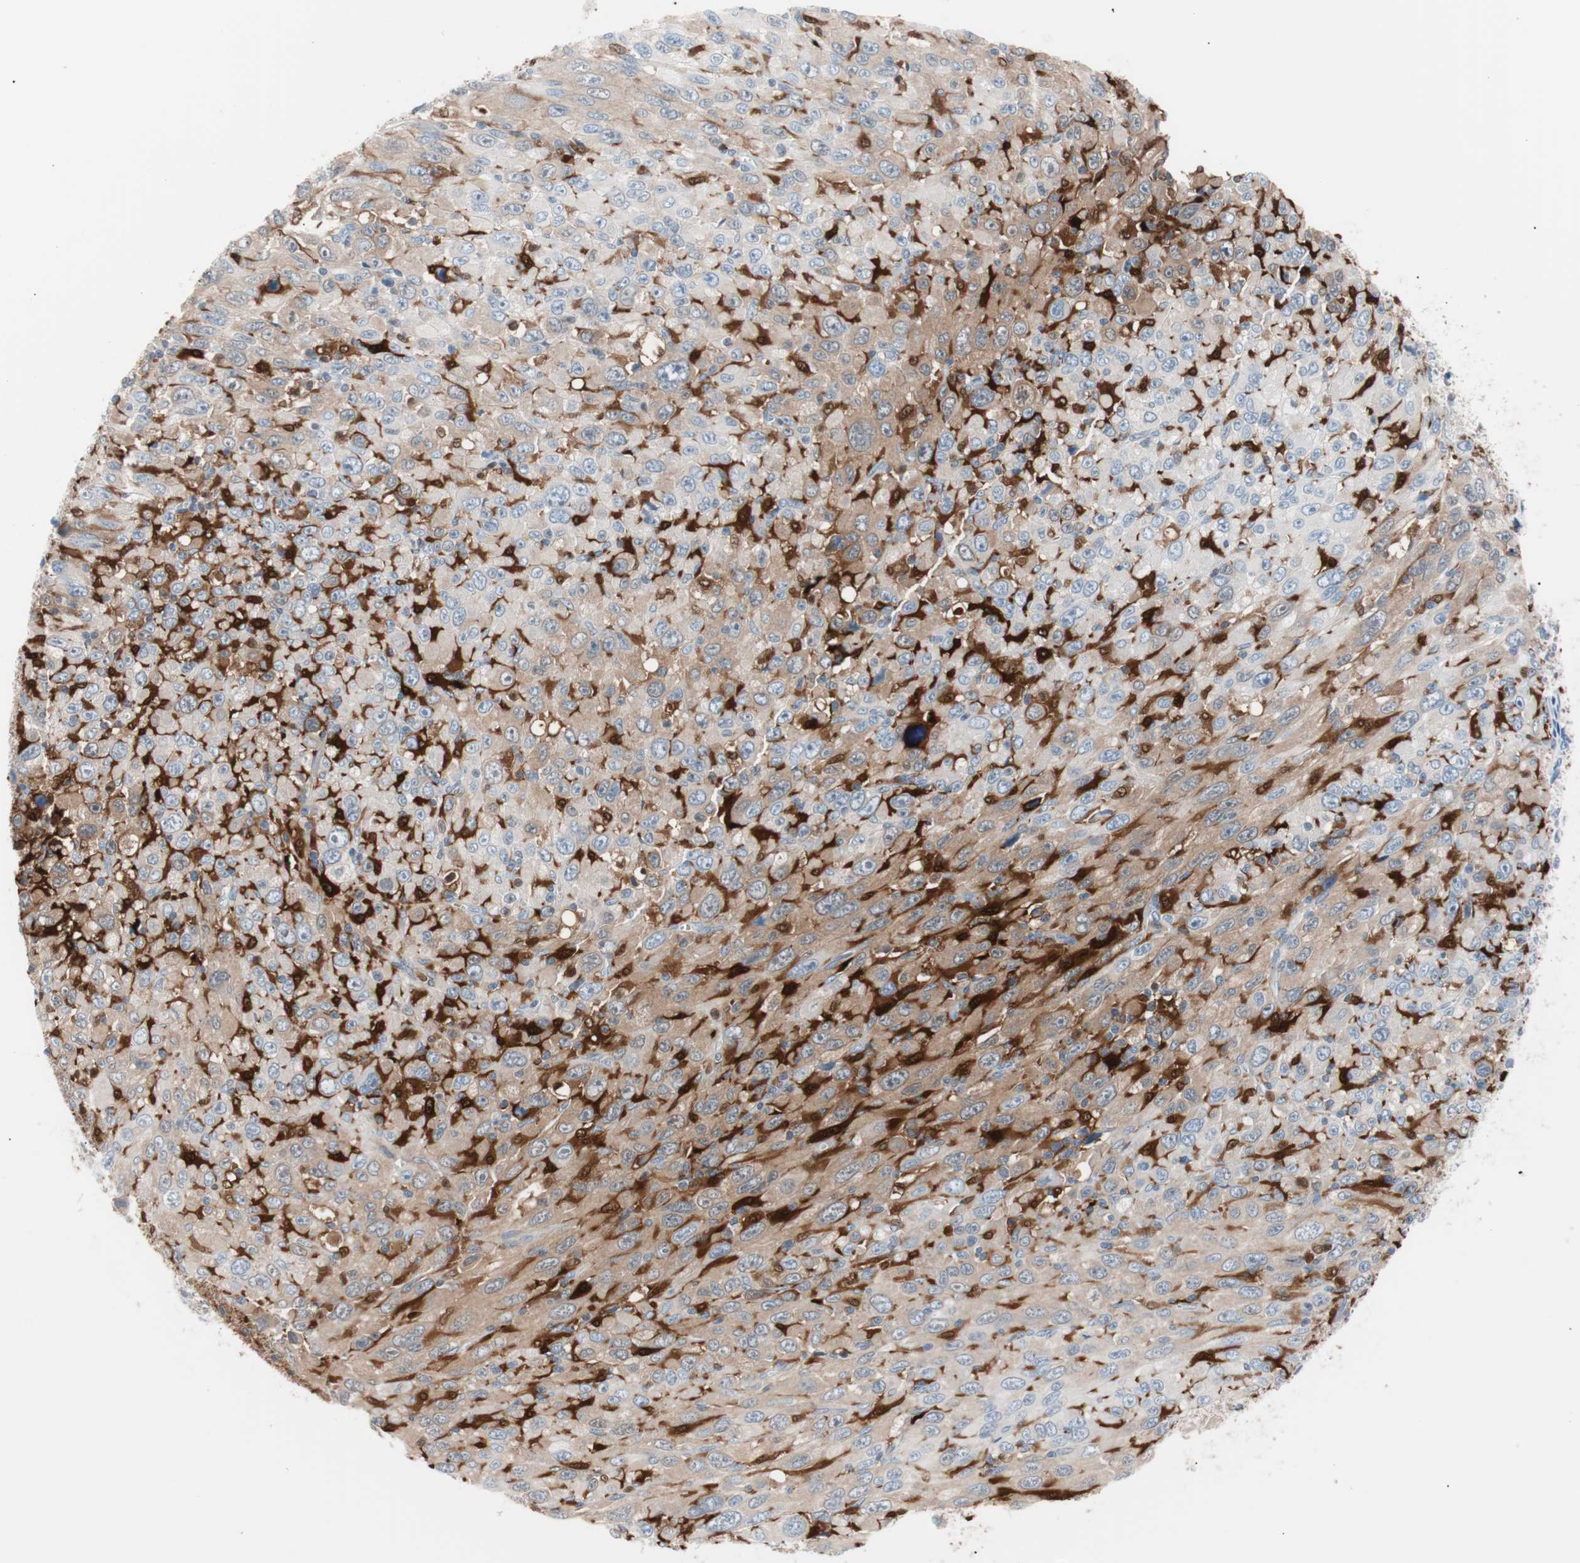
{"staining": {"intensity": "moderate", "quantity": ">75%", "location": "cytoplasmic/membranous"}, "tissue": "melanoma", "cell_type": "Tumor cells", "image_type": "cancer", "snomed": [{"axis": "morphology", "description": "Malignant melanoma, Metastatic site"}, {"axis": "topography", "description": "Skin"}], "caption": "Protein expression analysis of malignant melanoma (metastatic site) displays moderate cytoplasmic/membranous staining in approximately >75% of tumor cells.", "gene": "IL18", "patient": {"sex": "female", "age": 56}}